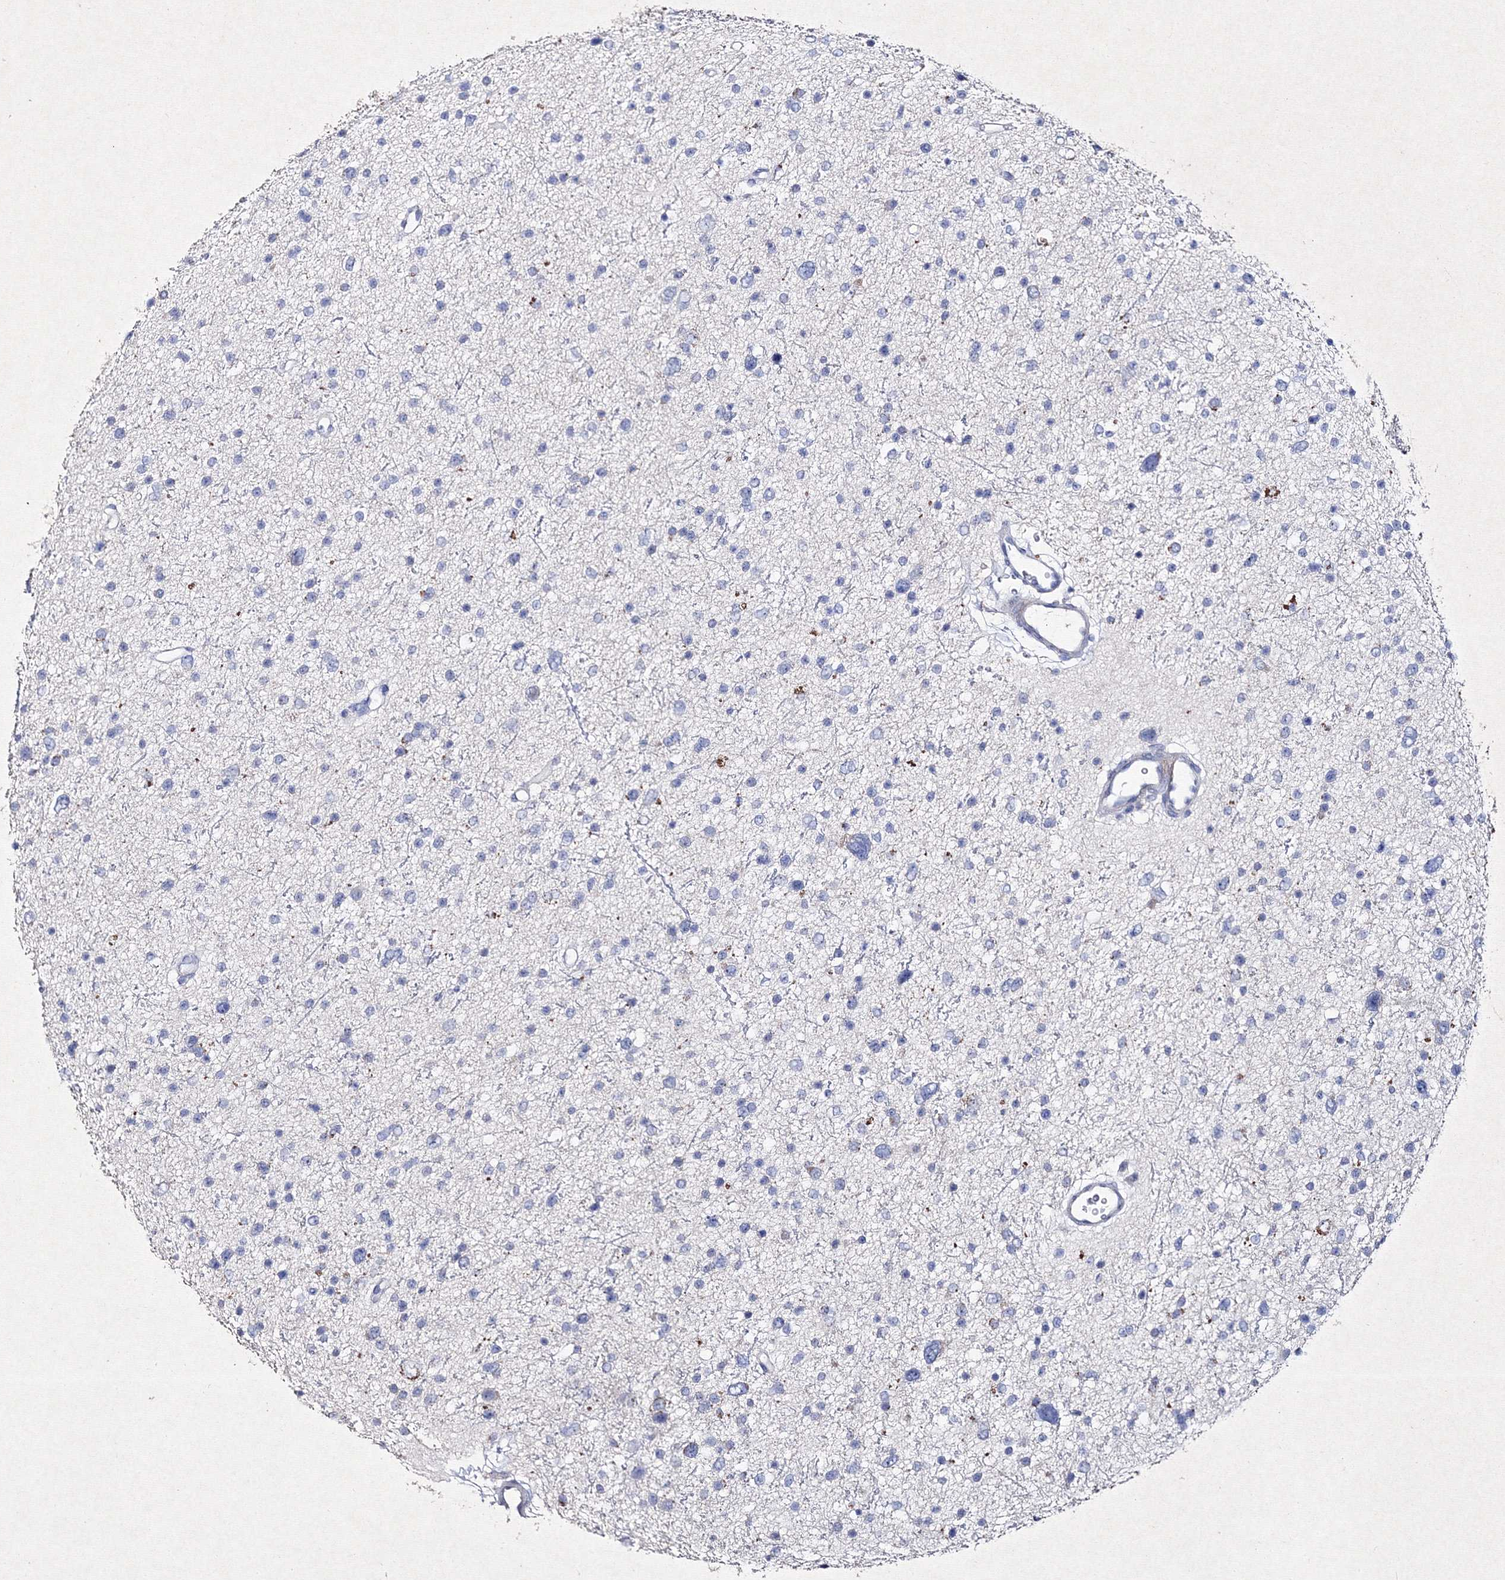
{"staining": {"intensity": "negative", "quantity": "none", "location": "none"}, "tissue": "glioma", "cell_type": "Tumor cells", "image_type": "cancer", "snomed": [{"axis": "morphology", "description": "Glioma, malignant, Low grade"}, {"axis": "topography", "description": "Brain"}], "caption": "An immunohistochemistry image of glioma is shown. There is no staining in tumor cells of glioma. (Immunohistochemistry (ihc), brightfield microscopy, high magnification).", "gene": "SMIM29", "patient": {"sex": "female", "age": 37}}